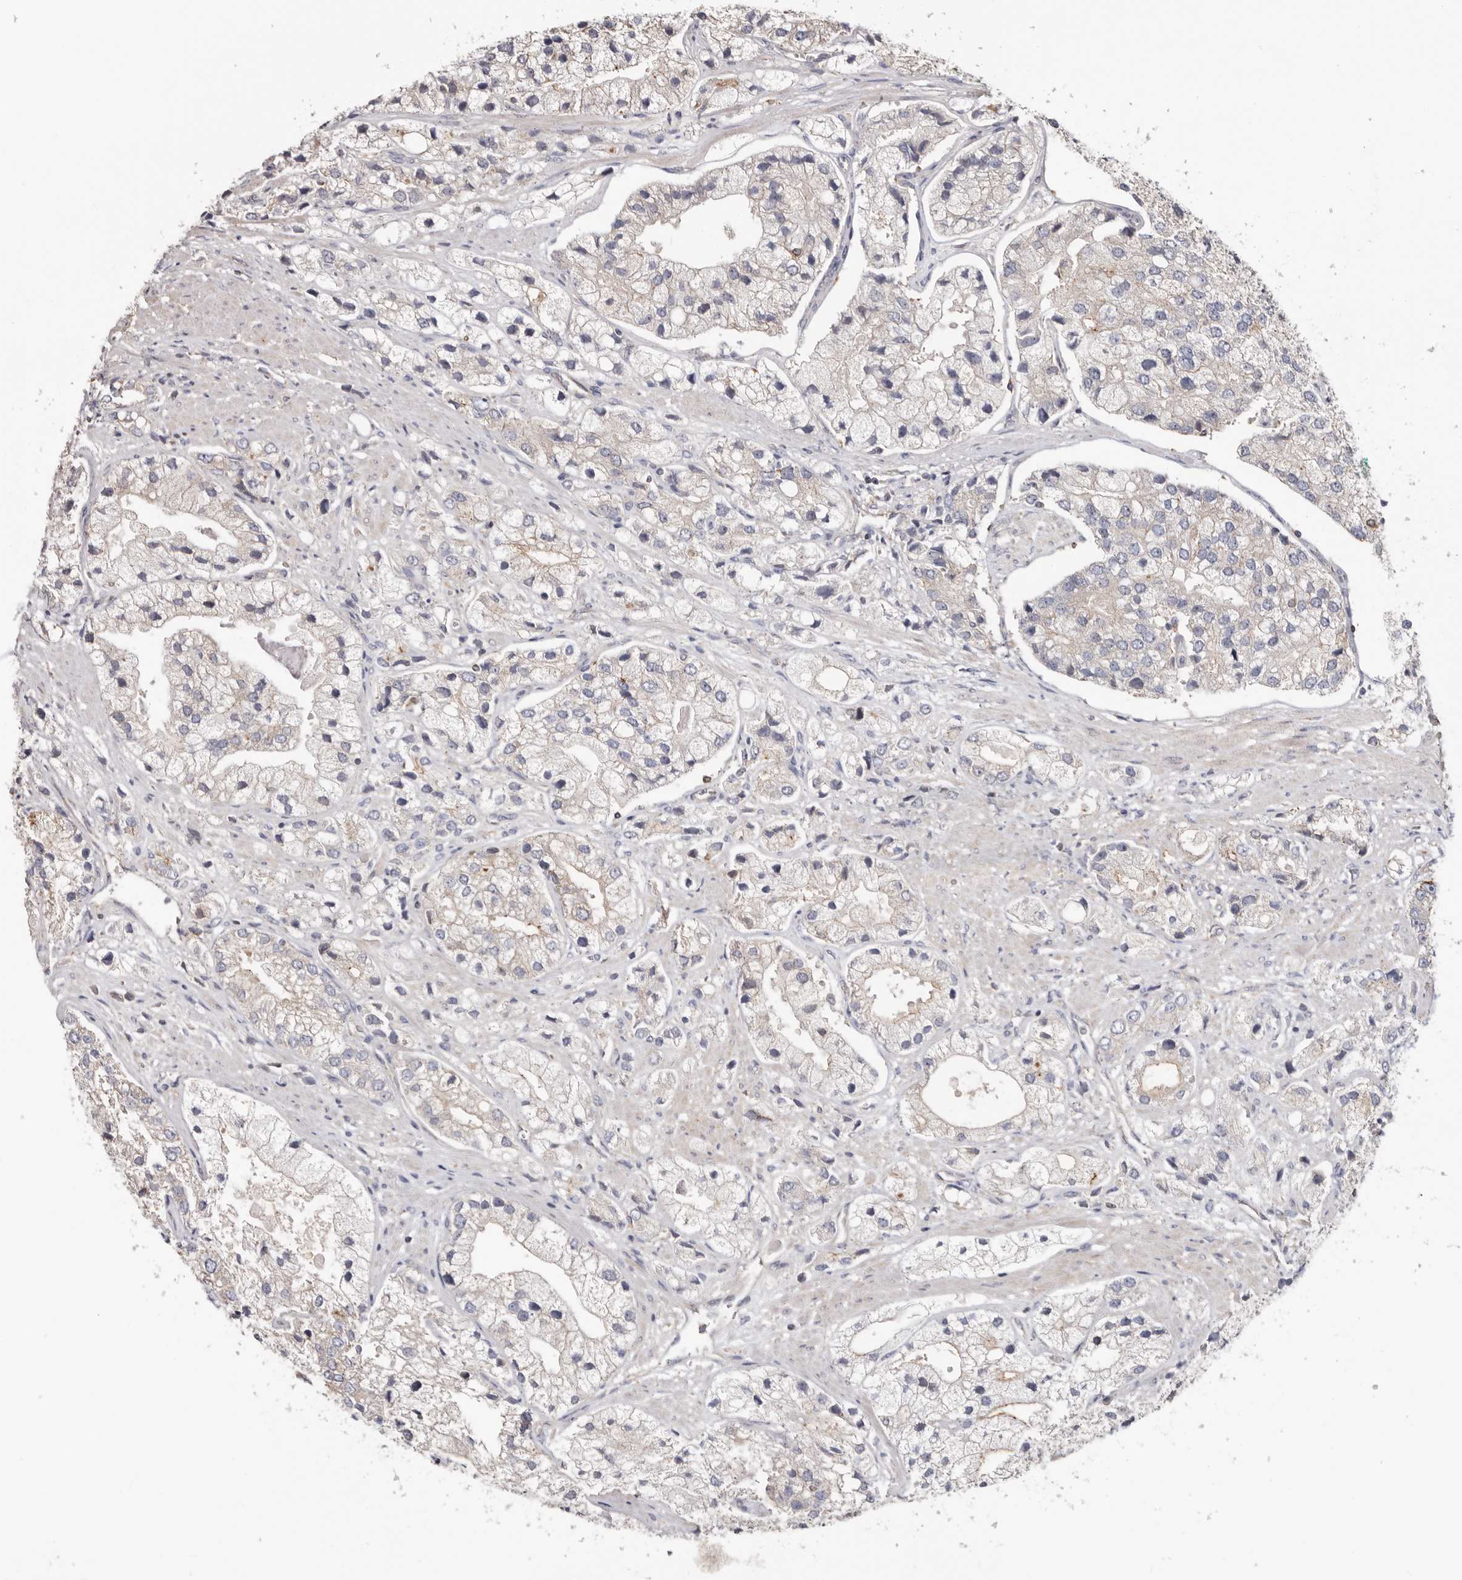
{"staining": {"intensity": "negative", "quantity": "none", "location": "none"}, "tissue": "prostate cancer", "cell_type": "Tumor cells", "image_type": "cancer", "snomed": [{"axis": "morphology", "description": "Adenocarcinoma, High grade"}, {"axis": "topography", "description": "Prostate"}], "caption": "Prostate adenocarcinoma (high-grade) stained for a protein using IHC reveals no staining tumor cells.", "gene": "TMUB1", "patient": {"sex": "male", "age": 50}}